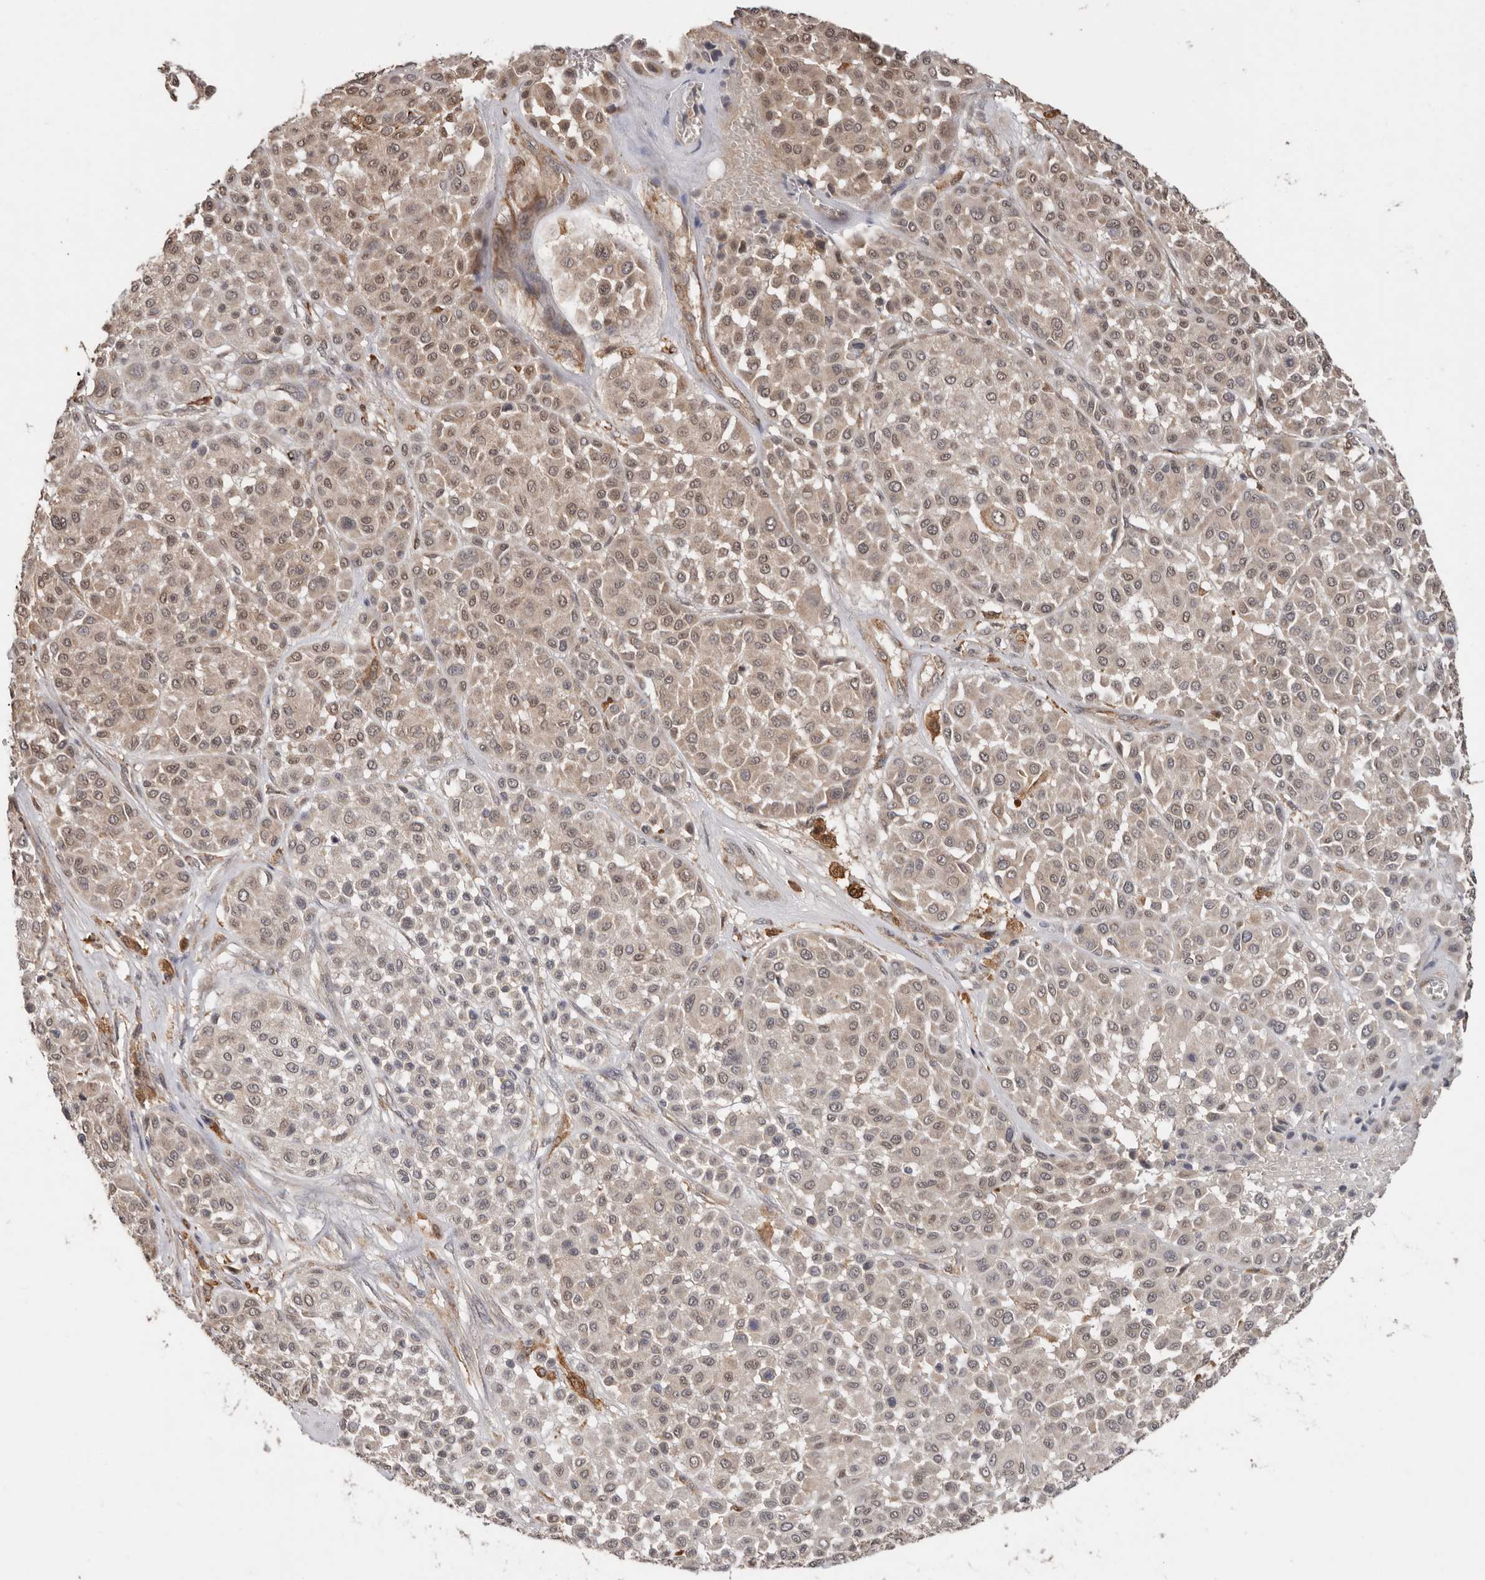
{"staining": {"intensity": "moderate", "quantity": ">75%", "location": "cytoplasmic/membranous,nuclear"}, "tissue": "melanoma", "cell_type": "Tumor cells", "image_type": "cancer", "snomed": [{"axis": "morphology", "description": "Malignant melanoma, Metastatic site"}, {"axis": "topography", "description": "Soft tissue"}], "caption": "Melanoma was stained to show a protein in brown. There is medium levels of moderate cytoplasmic/membranous and nuclear expression in about >75% of tumor cells.", "gene": "RSPO2", "patient": {"sex": "male", "age": 41}}